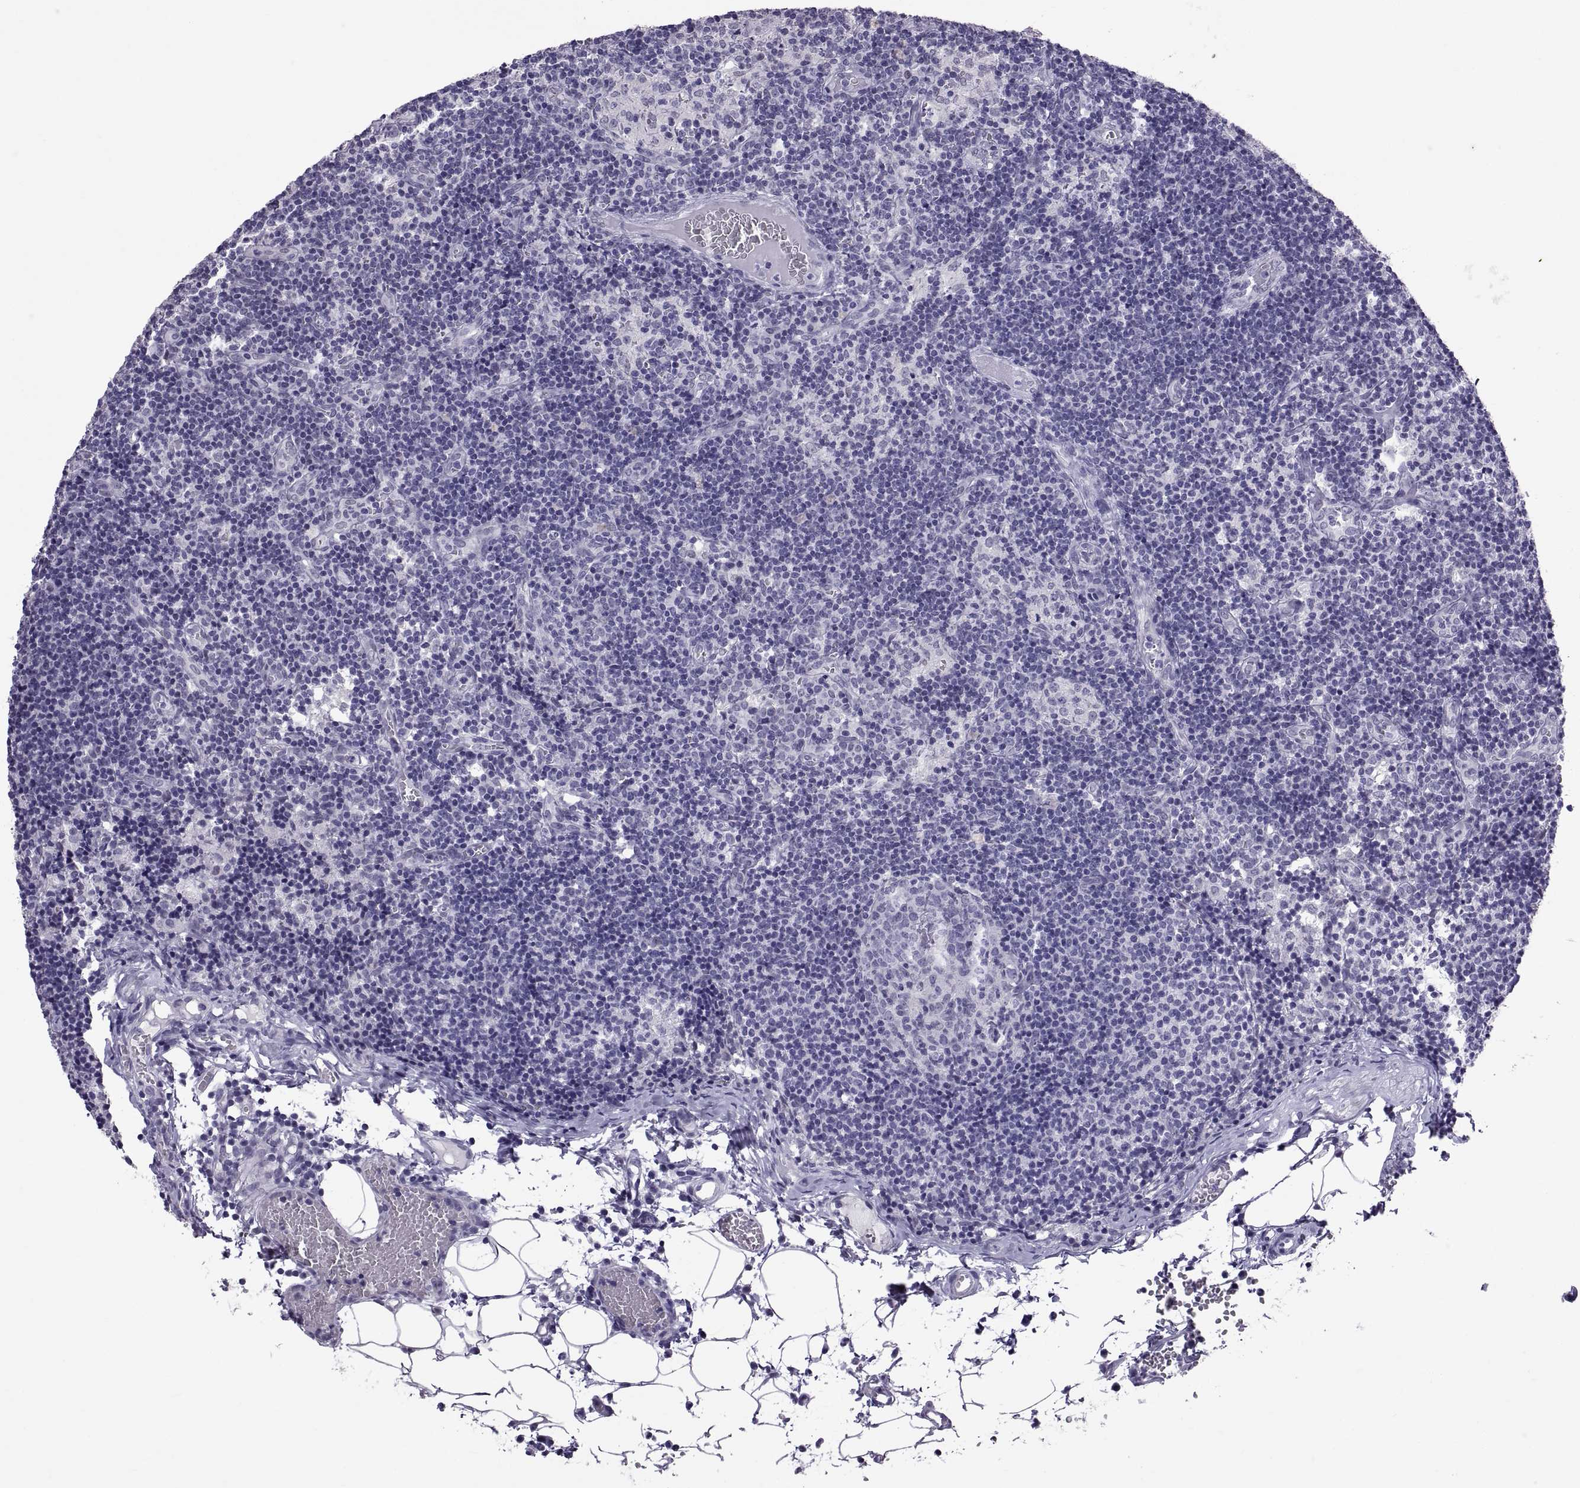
{"staining": {"intensity": "negative", "quantity": "none", "location": "none"}, "tissue": "lymph node", "cell_type": "Germinal center cells", "image_type": "normal", "snomed": [{"axis": "morphology", "description": "Normal tissue, NOS"}, {"axis": "topography", "description": "Lymph node"}], "caption": "The micrograph demonstrates no staining of germinal center cells in benign lymph node. Brightfield microscopy of immunohistochemistry stained with DAB (brown) and hematoxylin (blue), captured at high magnification.", "gene": "KRT77", "patient": {"sex": "female", "age": 50}}